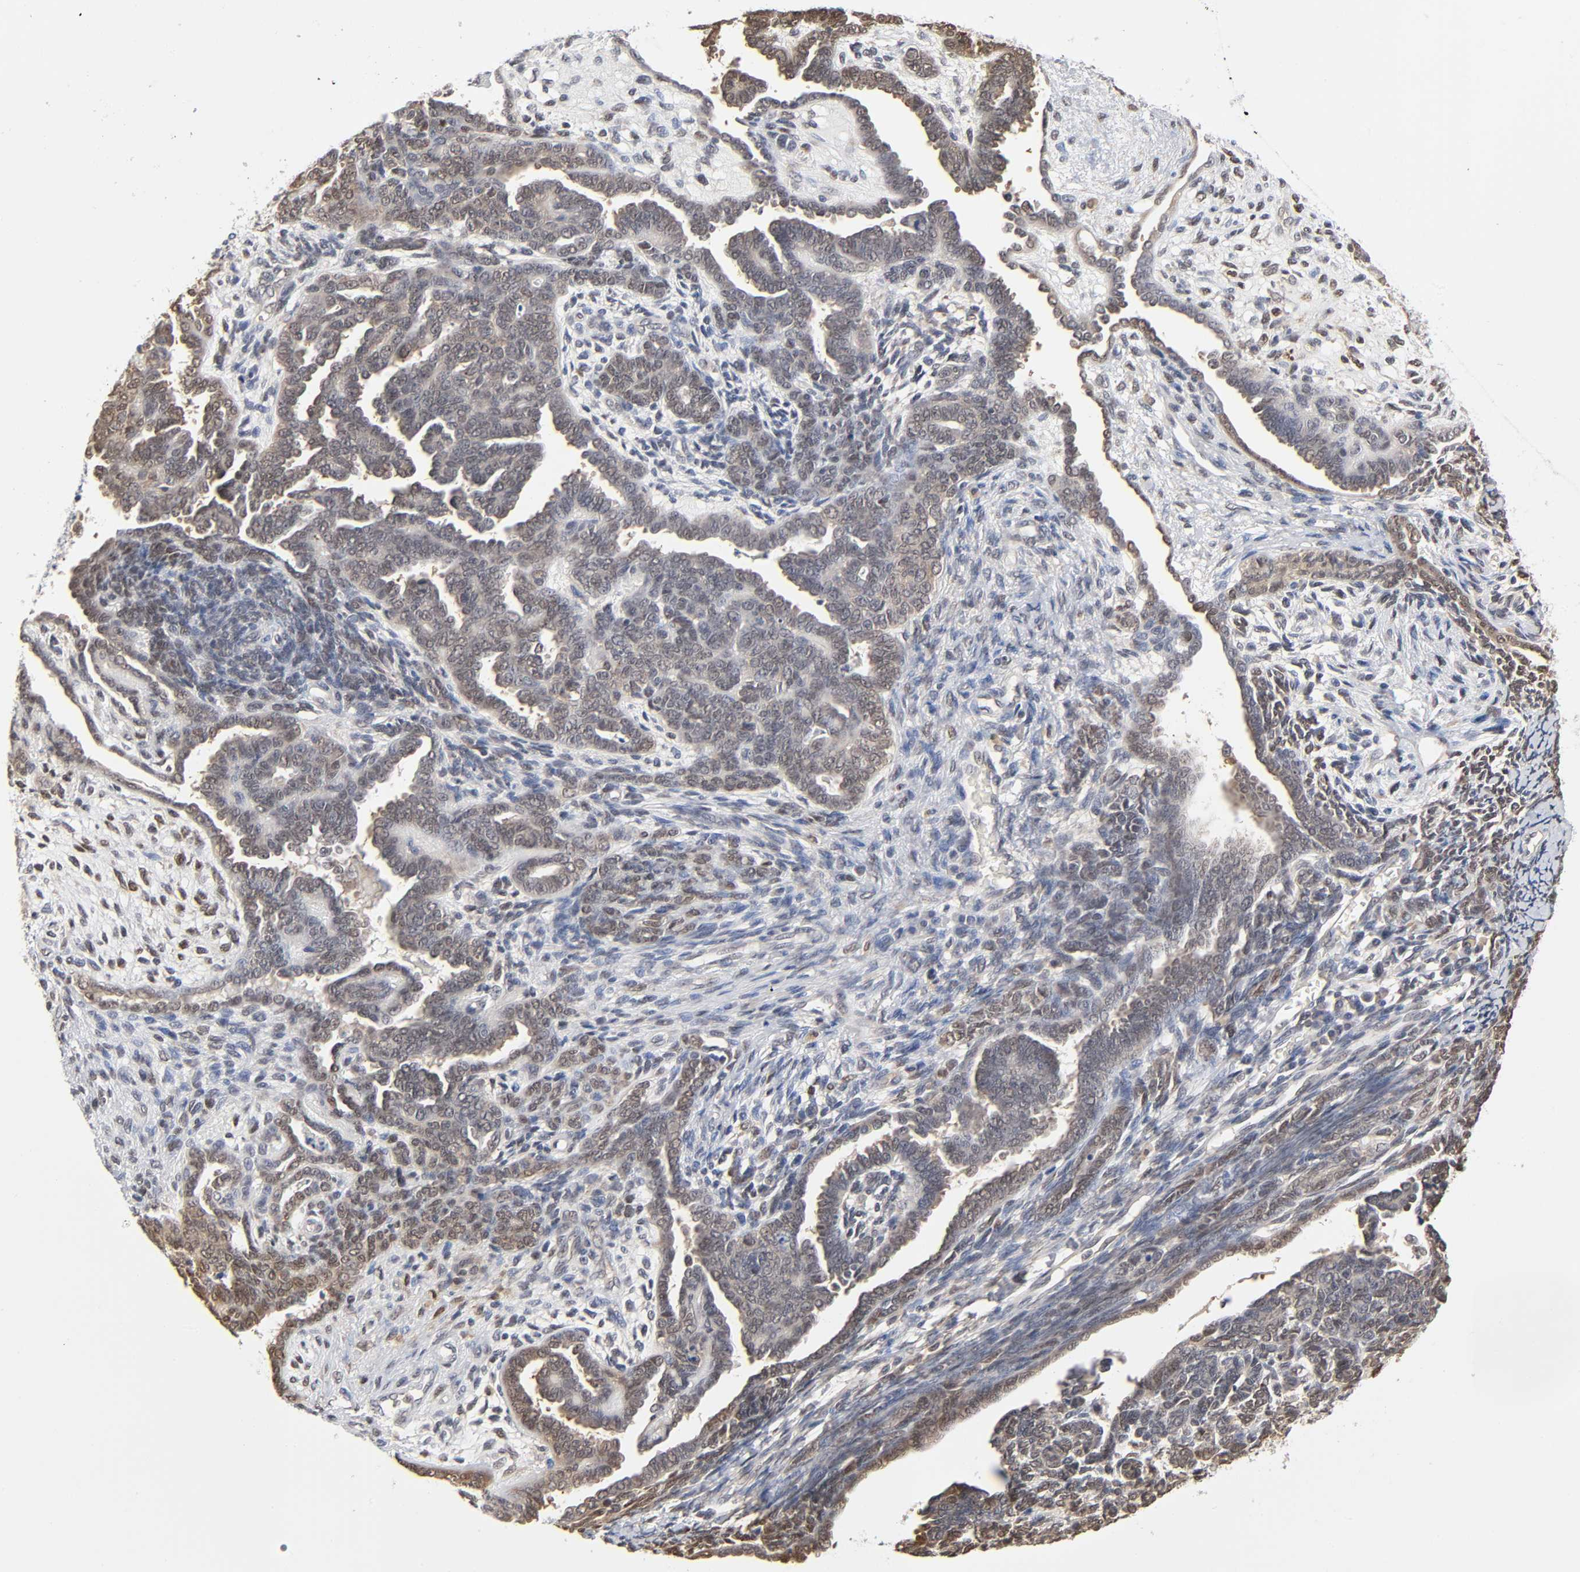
{"staining": {"intensity": "weak", "quantity": "25%-75%", "location": "cytoplasmic/membranous"}, "tissue": "endometrial cancer", "cell_type": "Tumor cells", "image_type": "cancer", "snomed": [{"axis": "morphology", "description": "Neoplasm, malignant, NOS"}, {"axis": "topography", "description": "Endometrium"}], "caption": "An immunohistochemistry micrograph of tumor tissue is shown. Protein staining in brown highlights weak cytoplasmic/membranous positivity in malignant neoplasm (endometrial) within tumor cells.", "gene": "DFFB", "patient": {"sex": "female", "age": 74}}